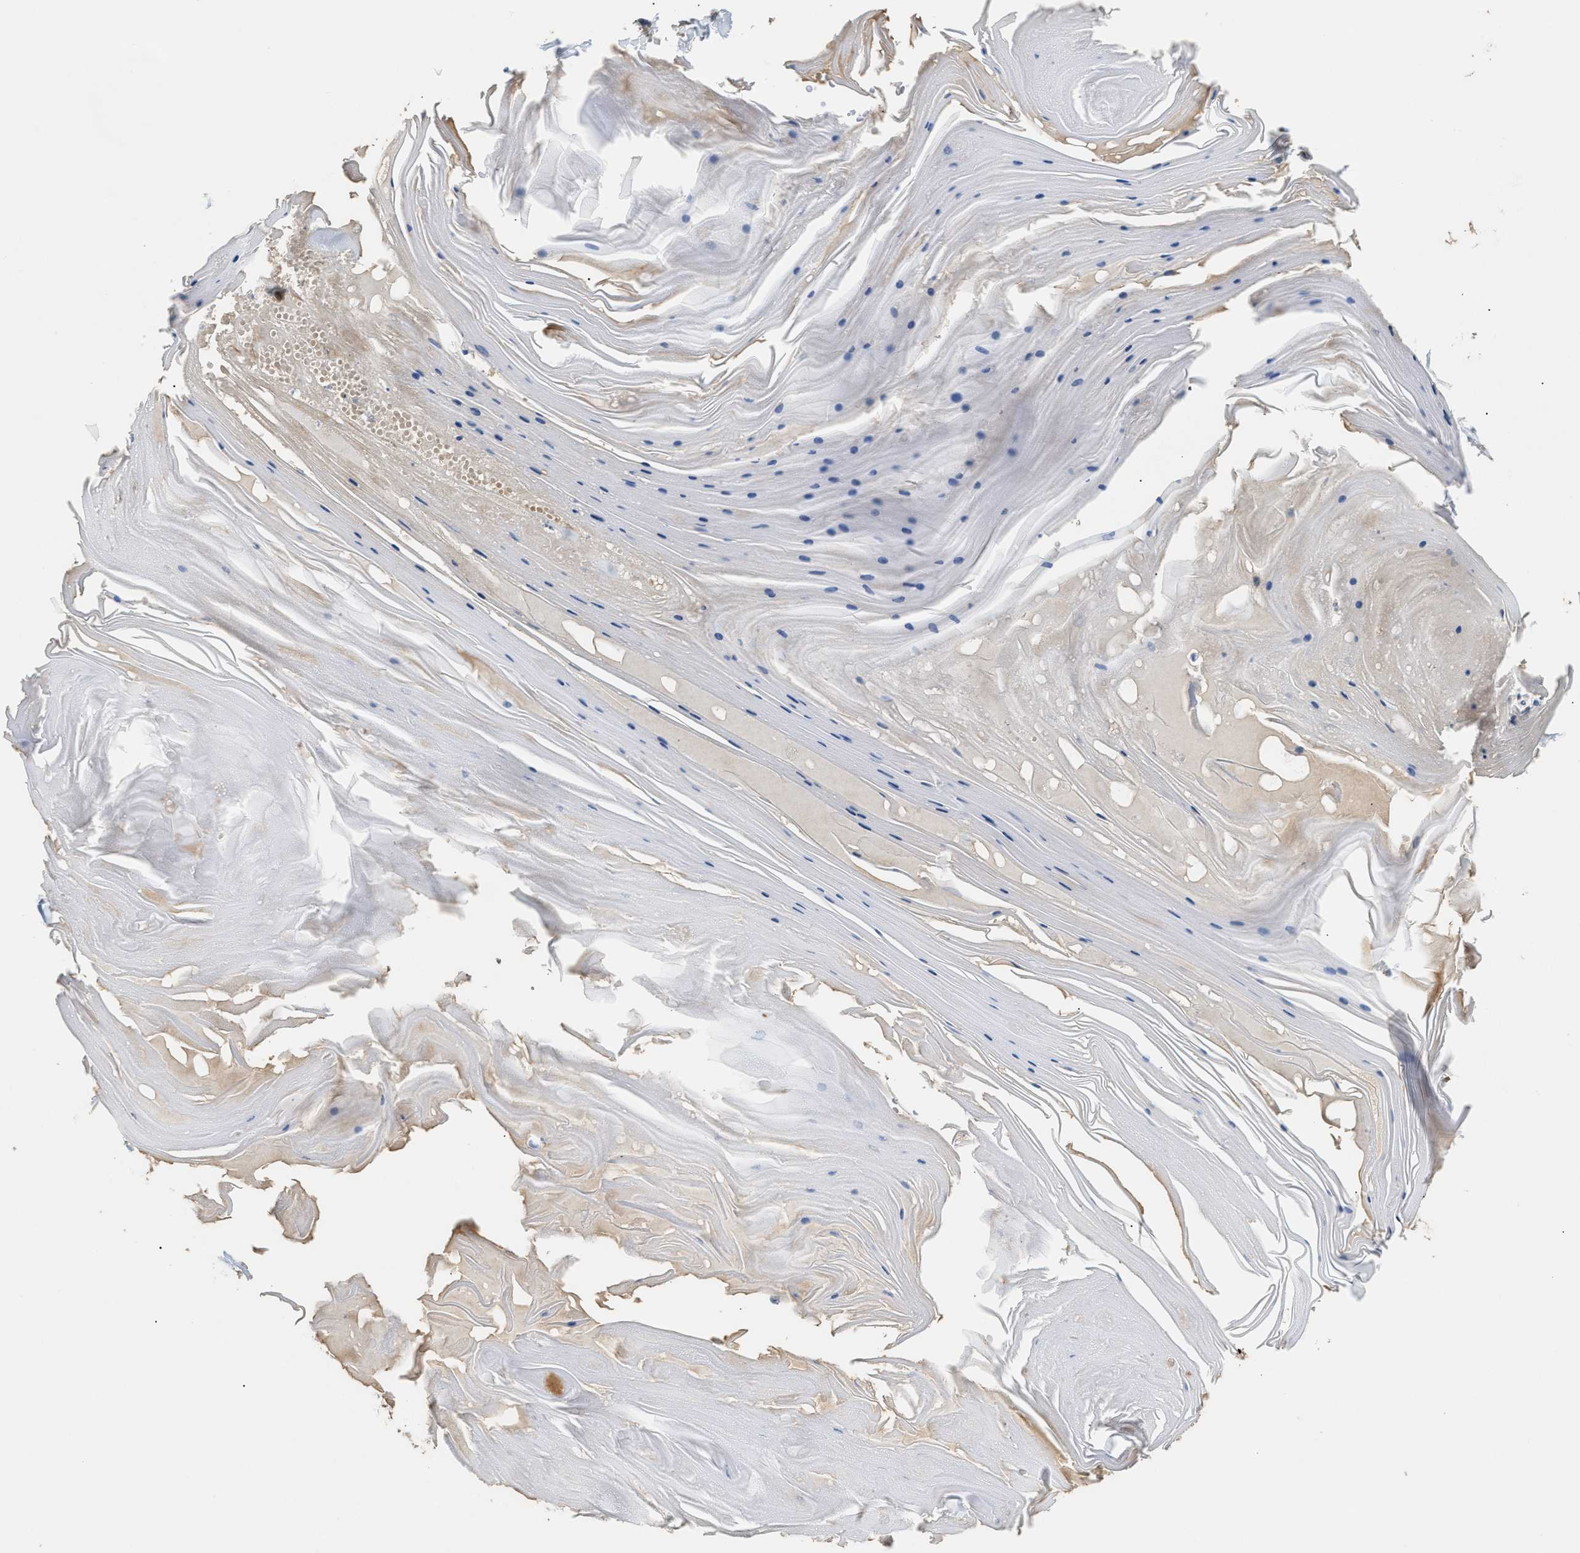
{"staining": {"intensity": "negative", "quantity": "none", "location": "none"}, "tissue": "skin cancer", "cell_type": "Tumor cells", "image_type": "cancer", "snomed": [{"axis": "morphology", "description": "Squamous cell carcinoma, NOS"}, {"axis": "topography", "description": "Skin"}], "caption": "This is an immunohistochemistry micrograph of human skin squamous cell carcinoma. There is no expression in tumor cells.", "gene": "IL17RC", "patient": {"sex": "male", "age": 74}}